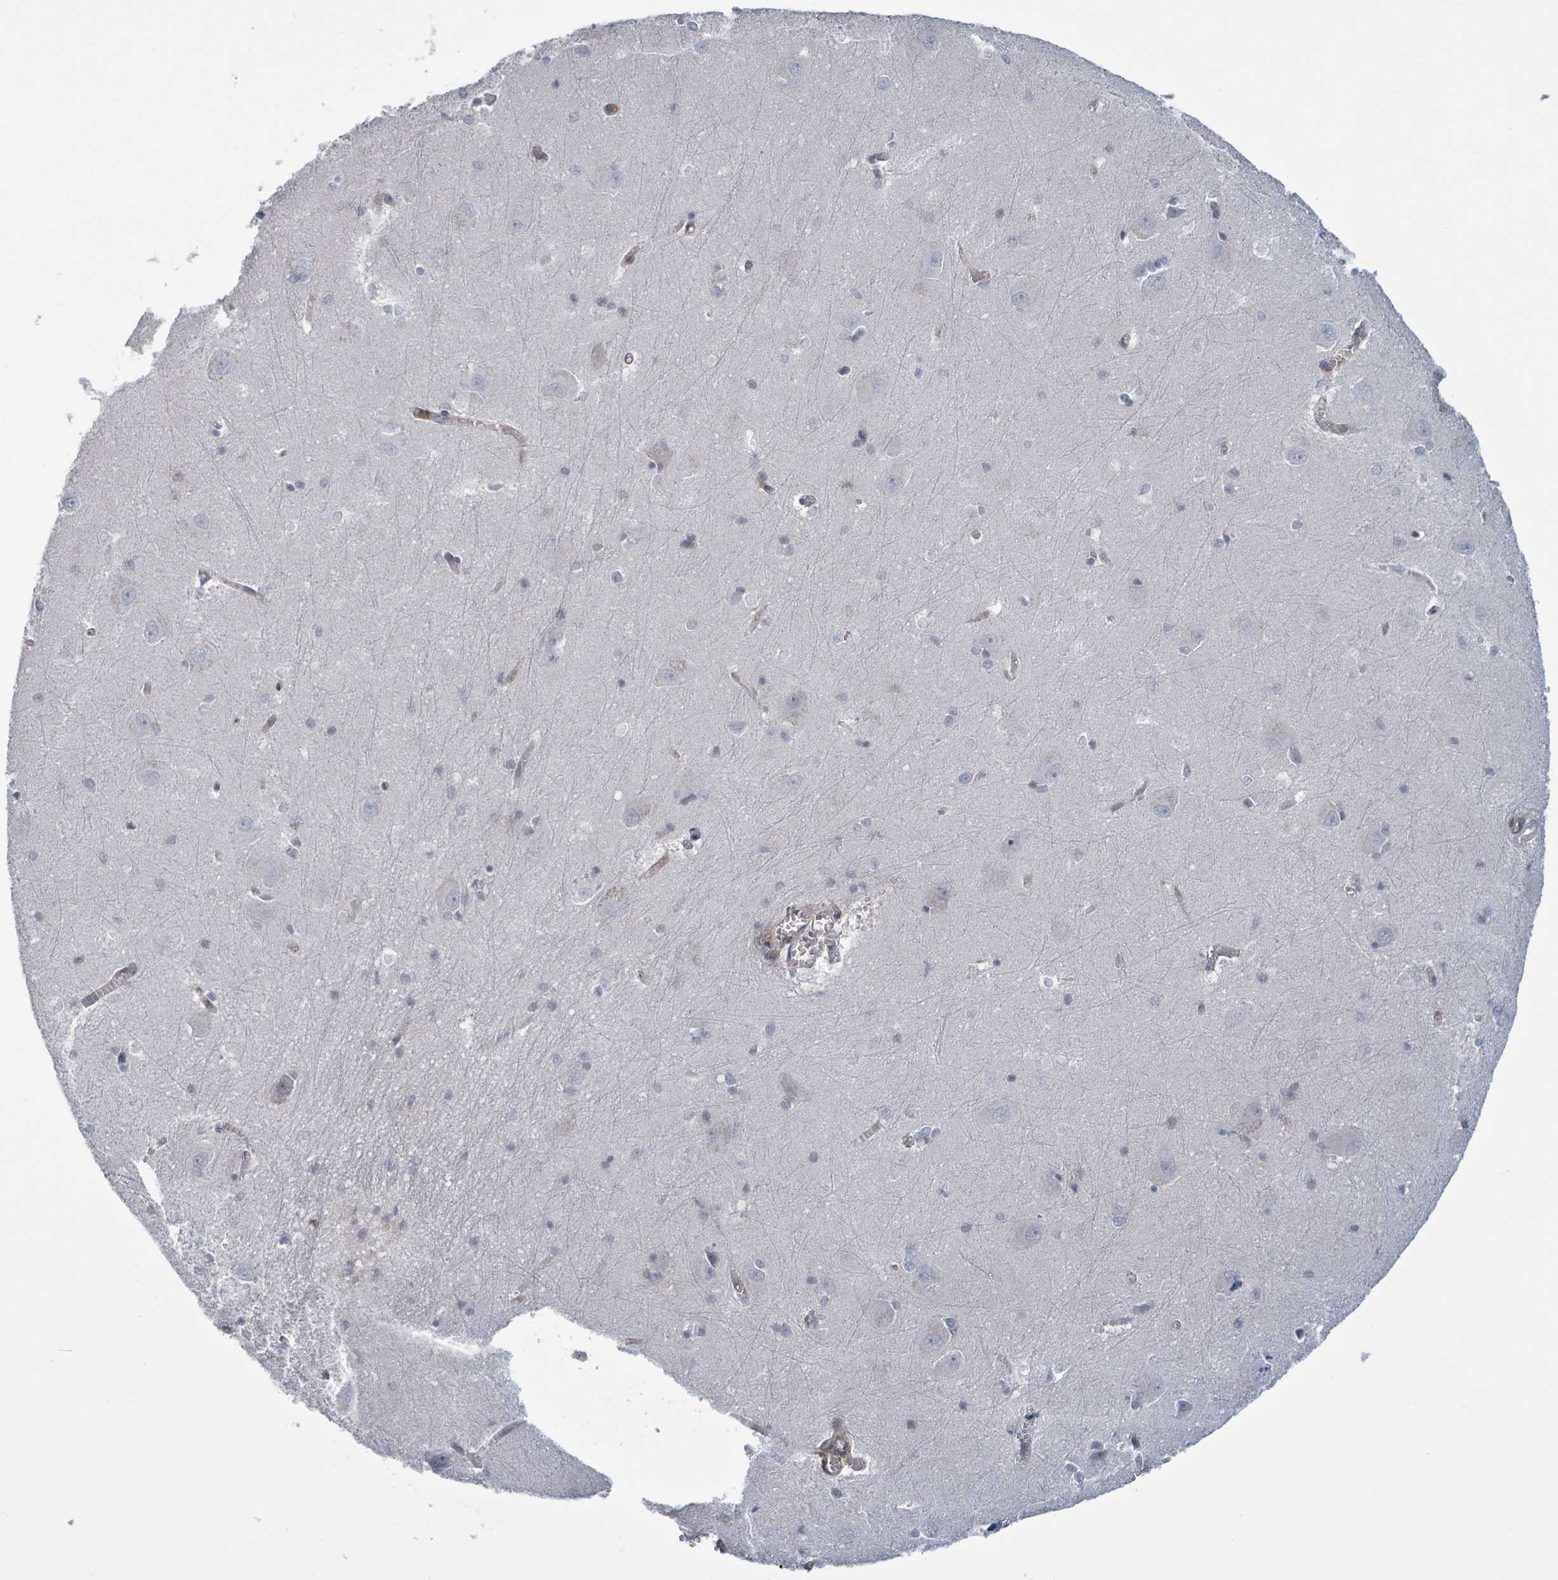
{"staining": {"intensity": "negative", "quantity": "none", "location": "none"}, "tissue": "hippocampus", "cell_type": "Glial cells", "image_type": "normal", "snomed": [{"axis": "morphology", "description": "Normal tissue, NOS"}, {"axis": "topography", "description": "Hippocampus"}], "caption": "This is an immunohistochemistry (IHC) image of normal human hippocampus. There is no positivity in glial cells.", "gene": "TNFRSF14", "patient": {"sex": "female", "age": 64}}